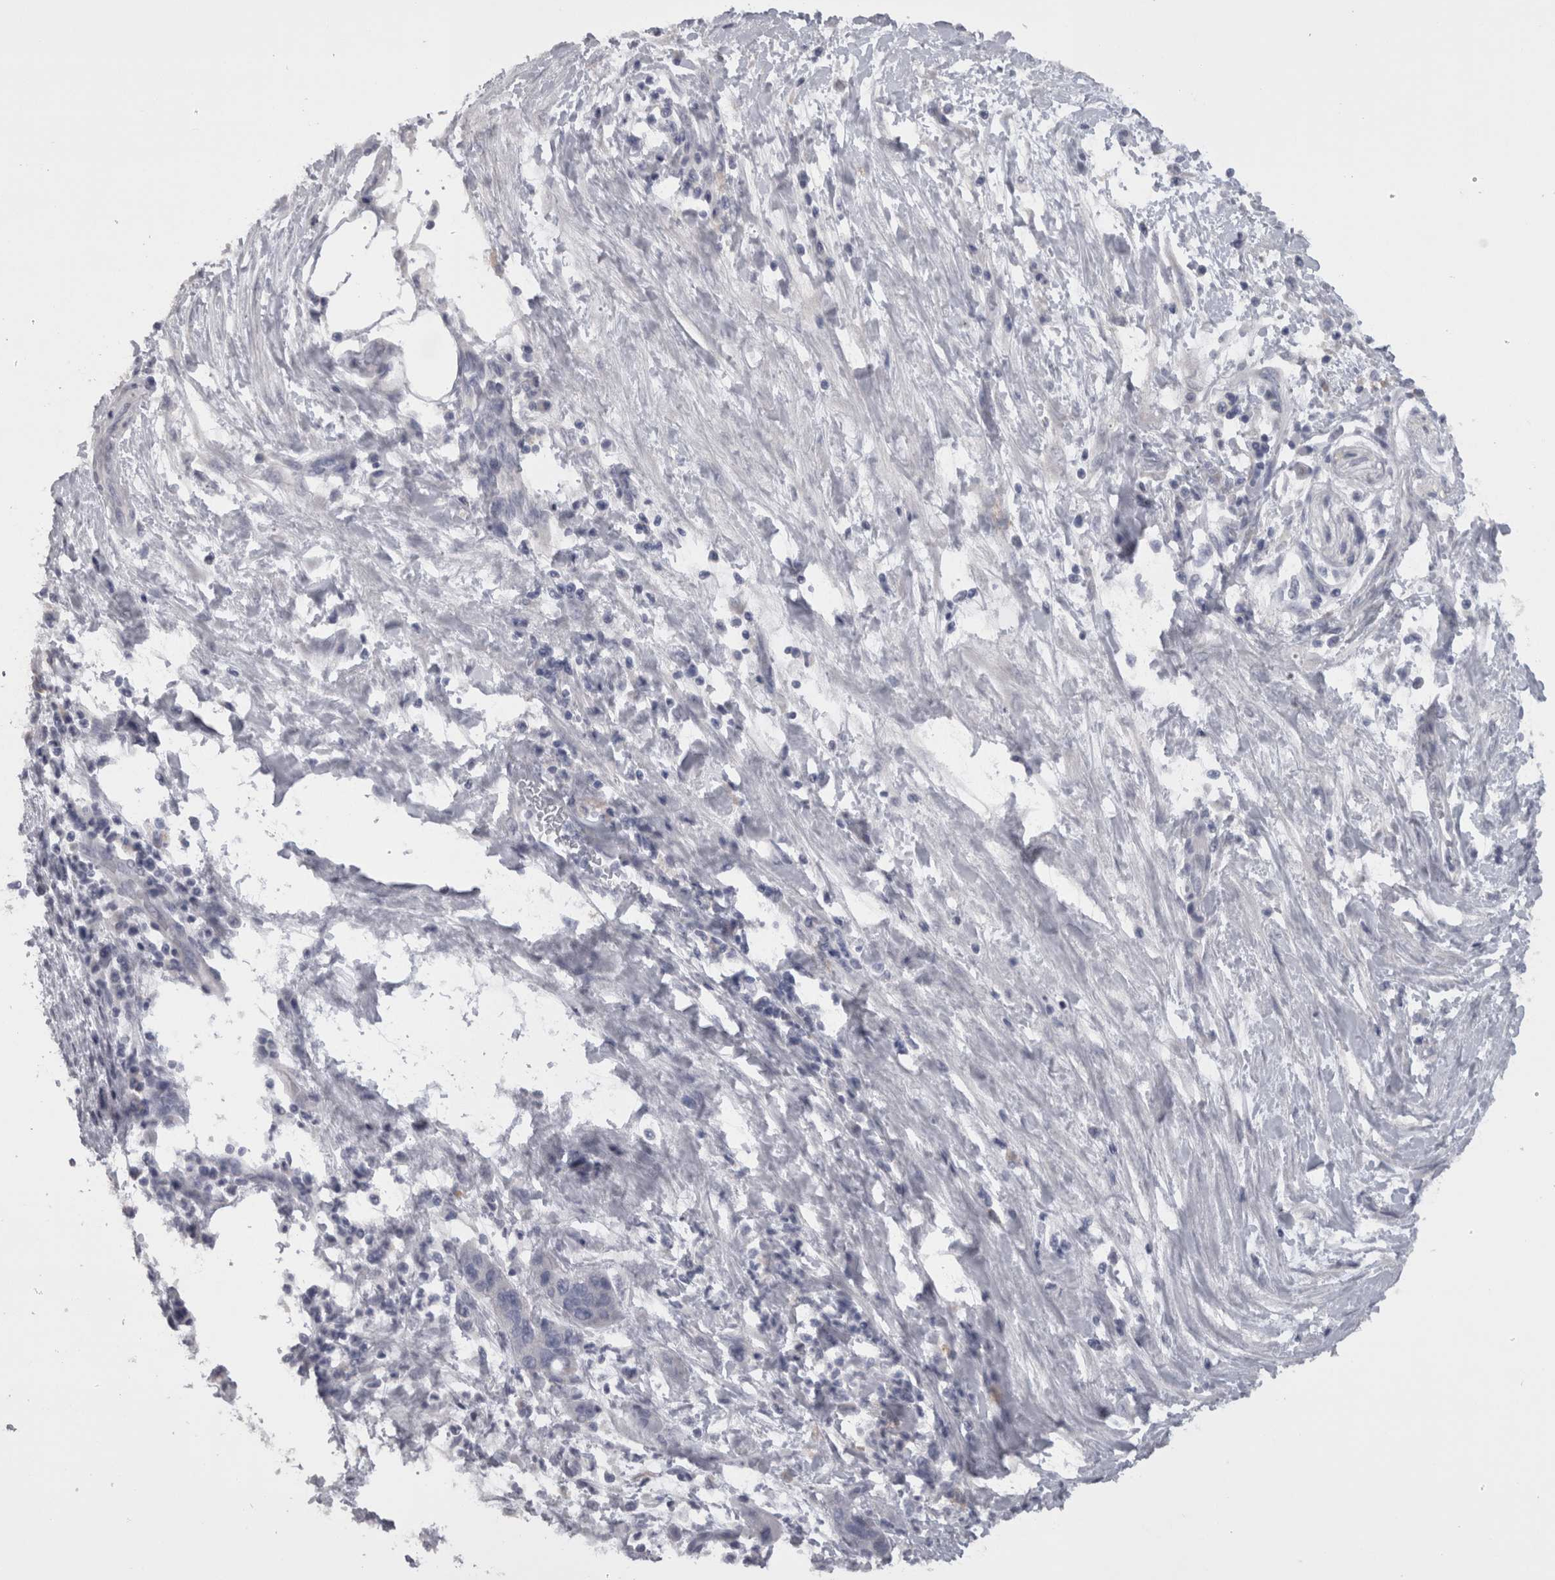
{"staining": {"intensity": "negative", "quantity": "none", "location": "none"}, "tissue": "pancreatic cancer", "cell_type": "Tumor cells", "image_type": "cancer", "snomed": [{"axis": "morphology", "description": "Adenocarcinoma, NOS"}, {"axis": "topography", "description": "Pancreas"}], "caption": "Immunohistochemistry (IHC) histopathology image of human pancreatic adenocarcinoma stained for a protein (brown), which reveals no staining in tumor cells.", "gene": "CAMK2D", "patient": {"sex": "female", "age": 78}}